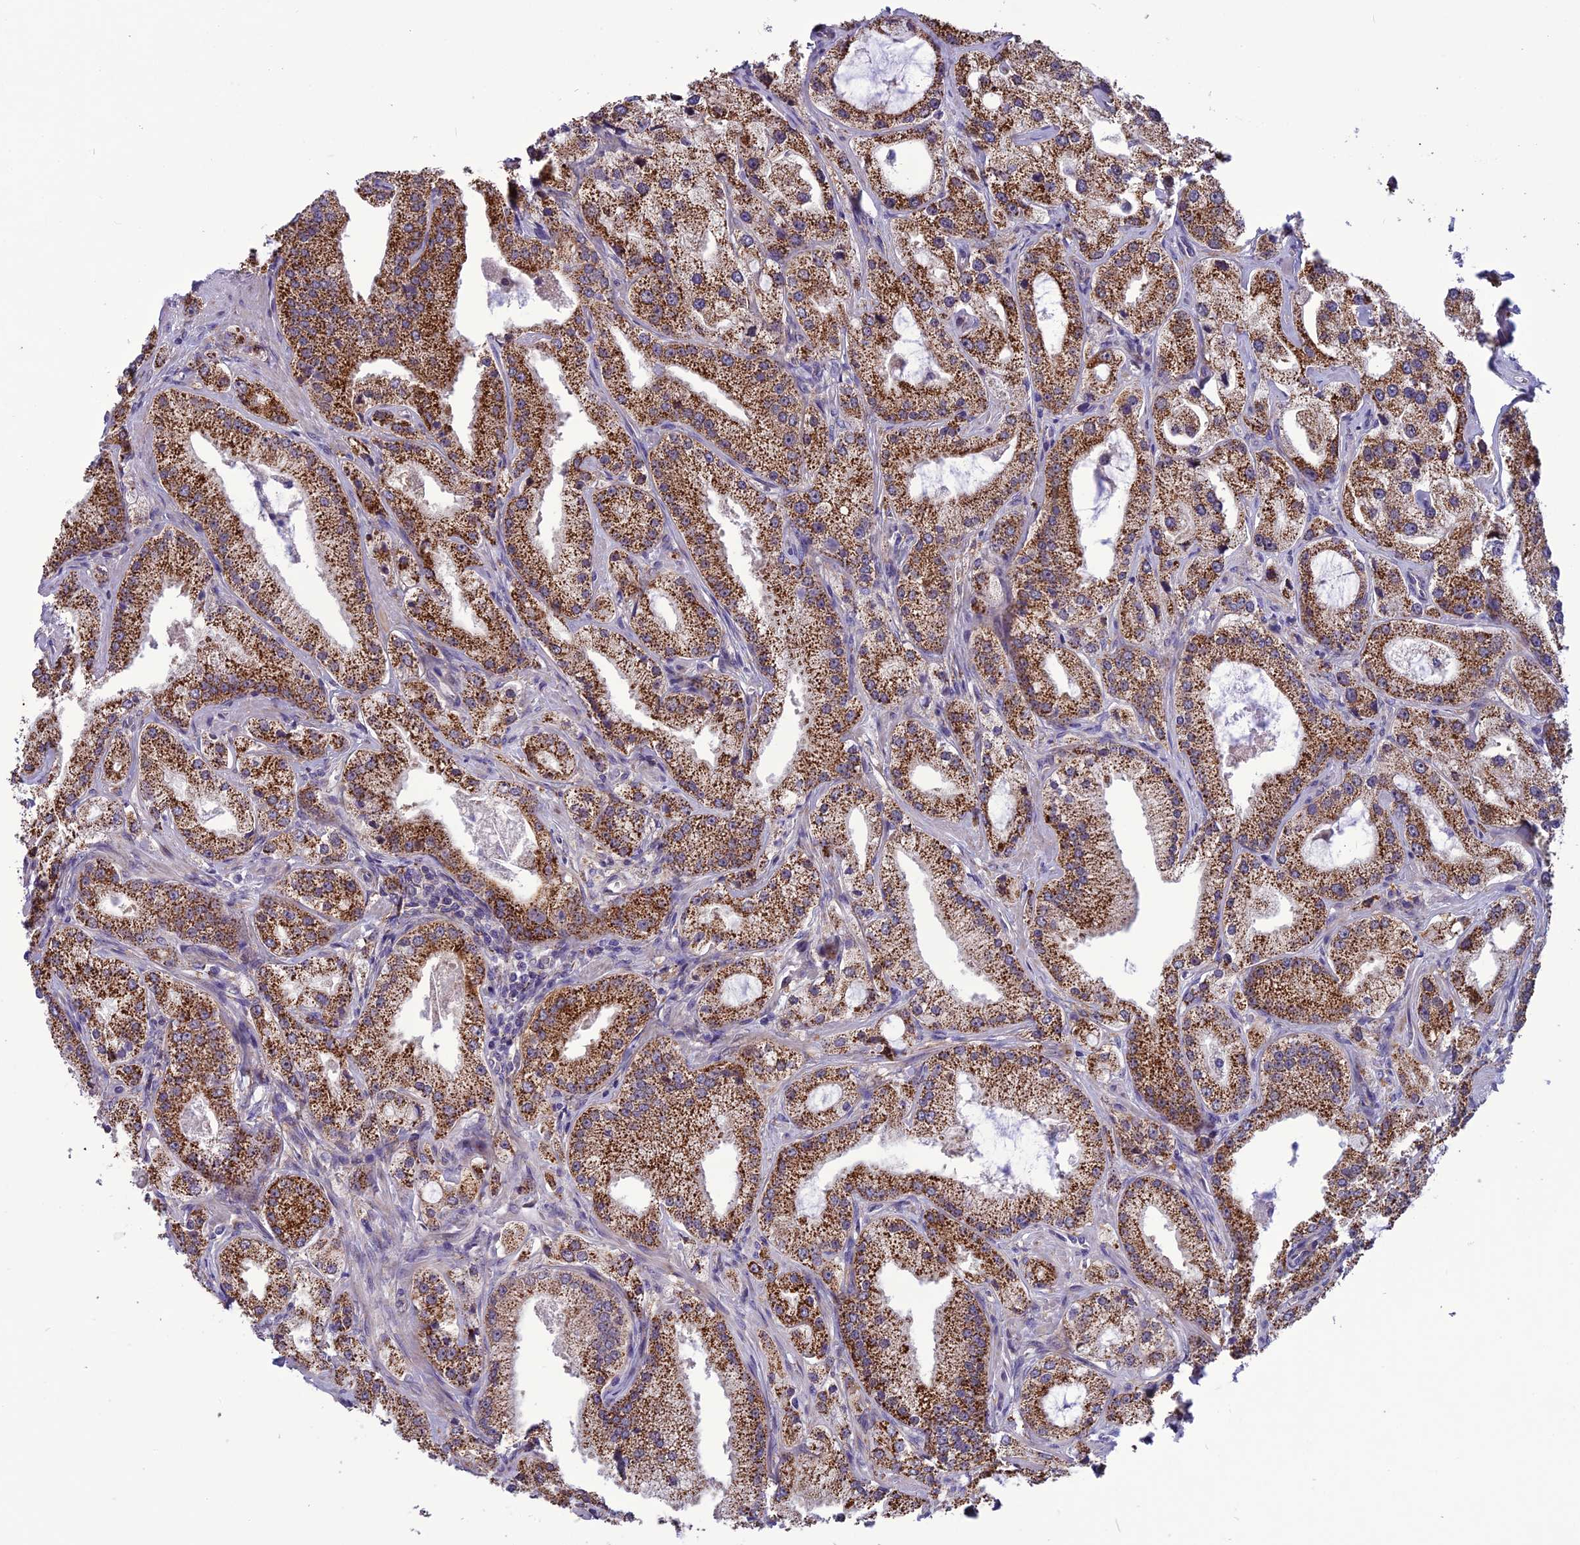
{"staining": {"intensity": "moderate", "quantity": ">75%", "location": "cytoplasmic/membranous"}, "tissue": "prostate cancer", "cell_type": "Tumor cells", "image_type": "cancer", "snomed": [{"axis": "morphology", "description": "Adenocarcinoma, Low grade"}, {"axis": "topography", "description": "Prostate"}], "caption": "Brown immunohistochemical staining in human adenocarcinoma (low-grade) (prostate) shows moderate cytoplasmic/membranous expression in about >75% of tumor cells.", "gene": "PSMF1", "patient": {"sex": "male", "age": 69}}